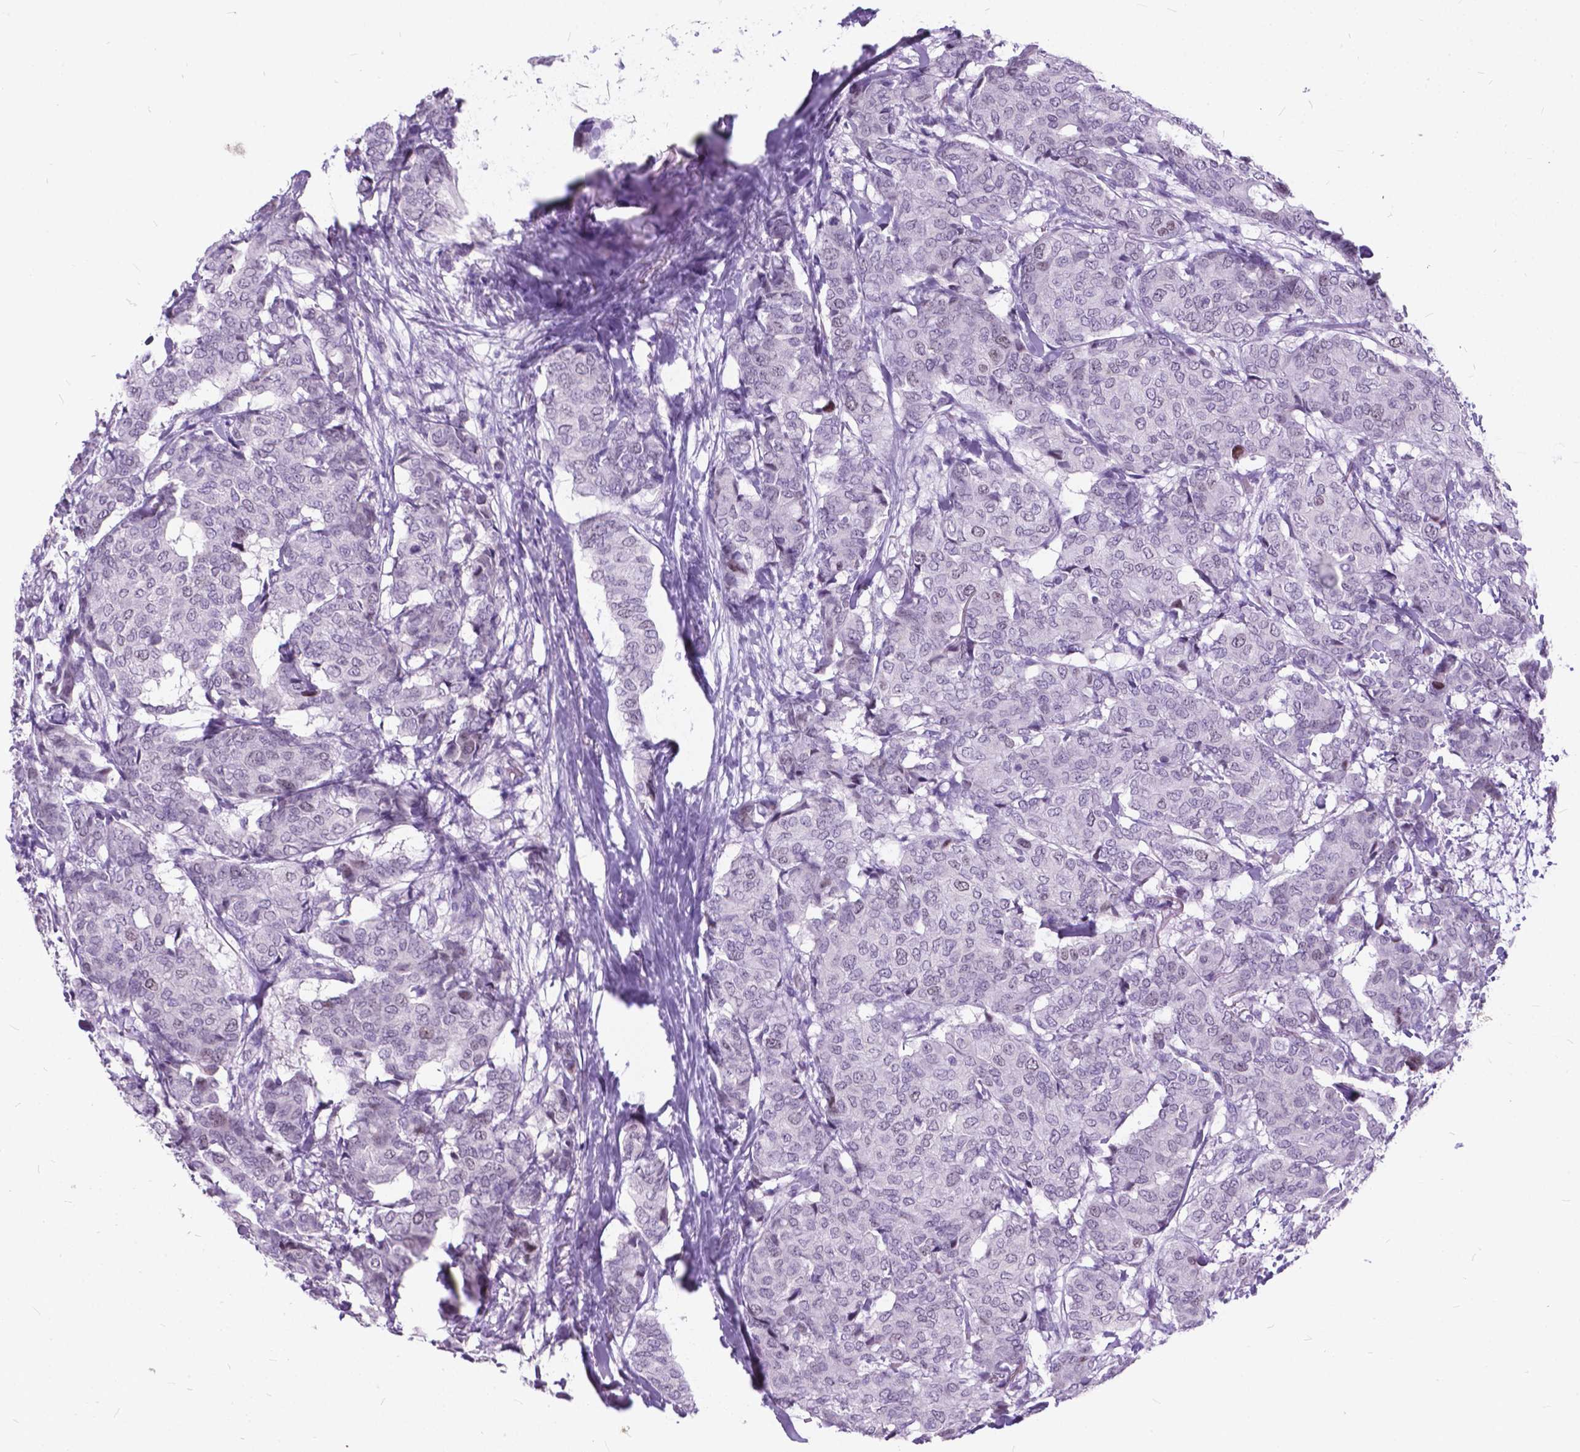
{"staining": {"intensity": "negative", "quantity": "none", "location": "none"}, "tissue": "breast cancer", "cell_type": "Tumor cells", "image_type": "cancer", "snomed": [{"axis": "morphology", "description": "Duct carcinoma"}, {"axis": "topography", "description": "Breast"}], "caption": "There is no significant staining in tumor cells of breast invasive ductal carcinoma.", "gene": "BSND", "patient": {"sex": "female", "age": 75}}